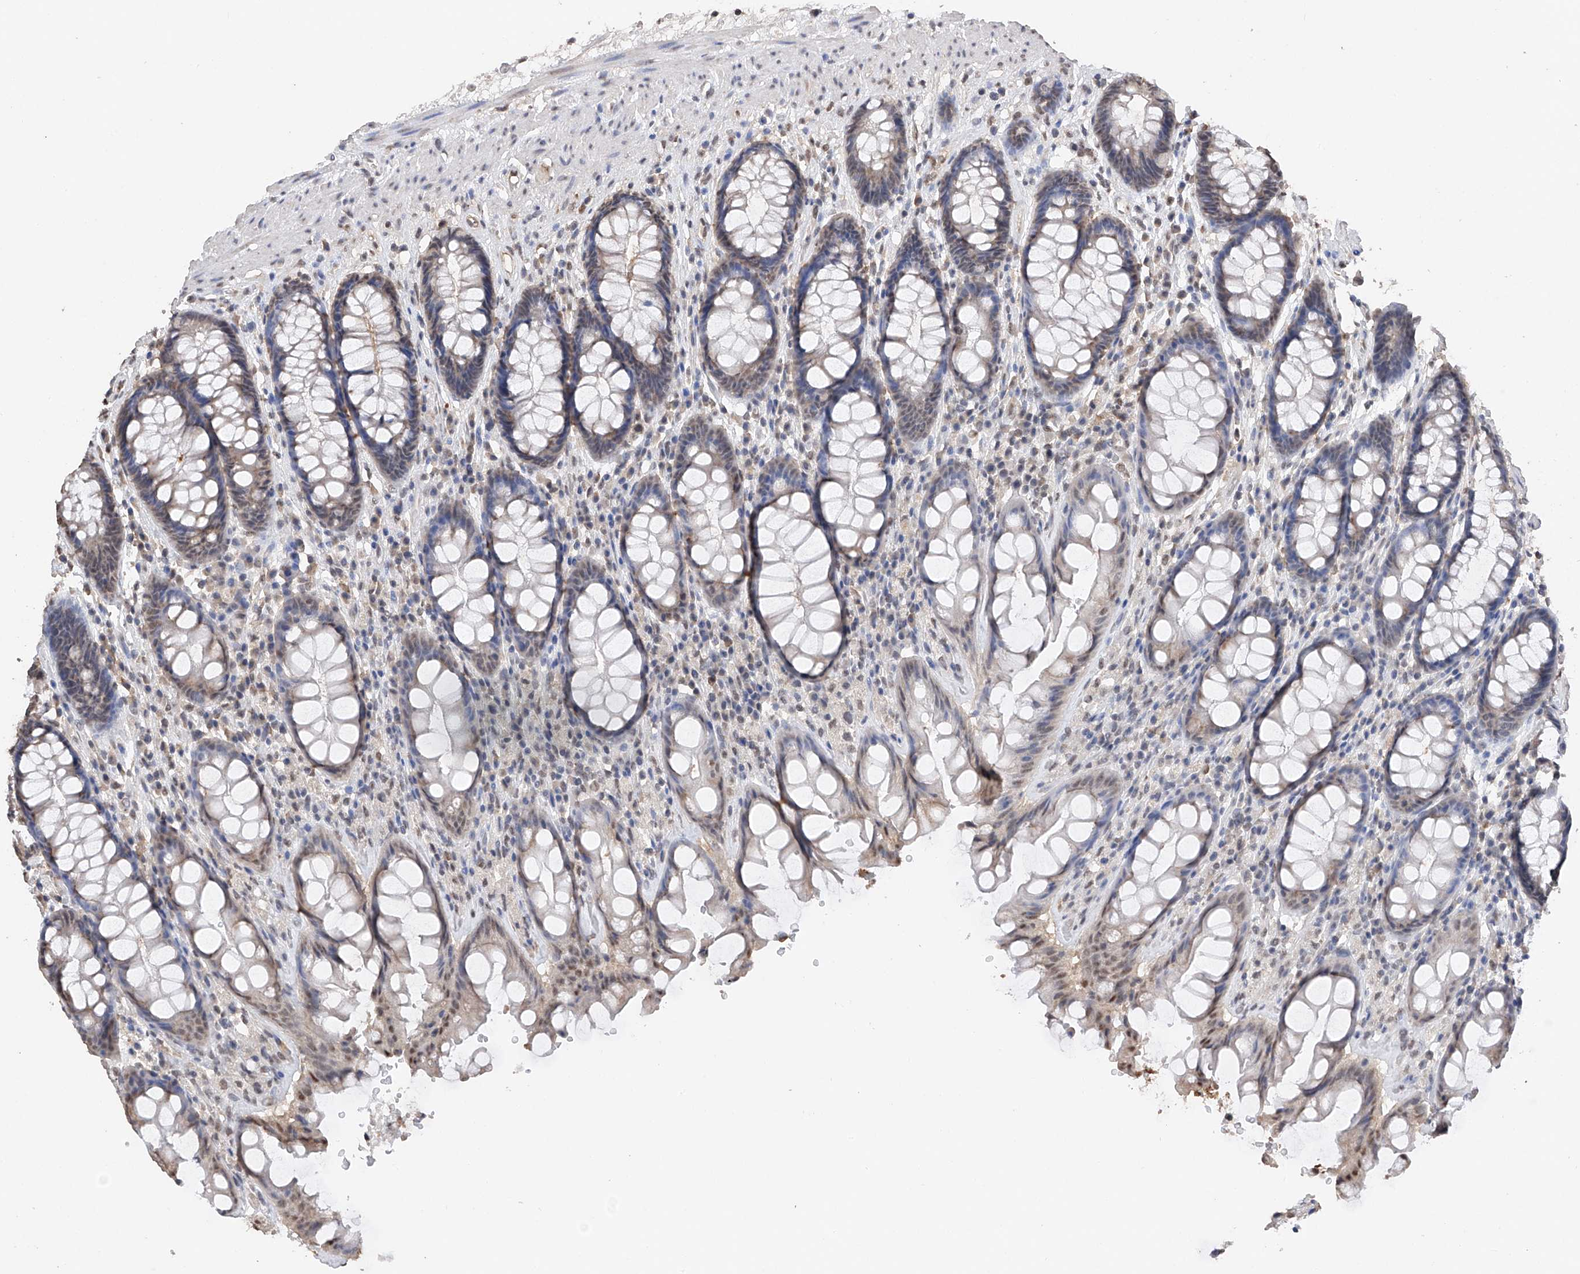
{"staining": {"intensity": "moderate", "quantity": "<25%", "location": "nuclear"}, "tissue": "rectum", "cell_type": "Glandular cells", "image_type": "normal", "snomed": [{"axis": "morphology", "description": "Normal tissue, NOS"}, {"axis": "topography", "description": "Rectum"}], "caption": "Protein expression analysis of benign rectum exhibits moderate nuclear staining in approximately <25% of glandular cells. (DAB IHC with brightfield microscopy, high magnification).", "gene": "DMAP1", "patient": {"sex": "male", "age": 64}}